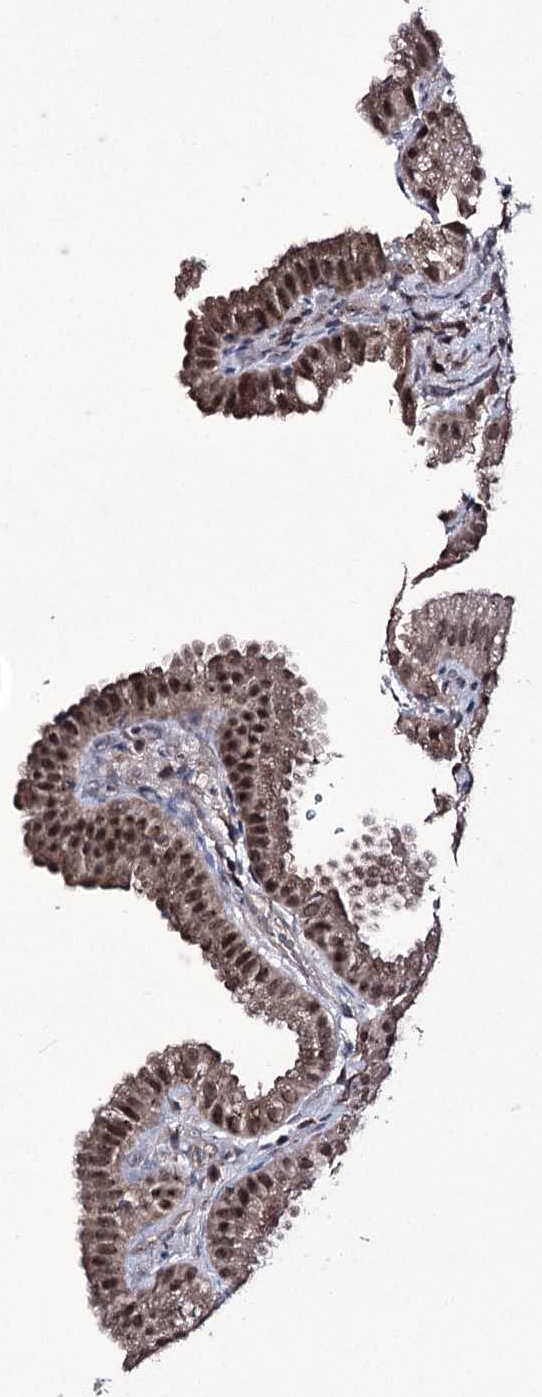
{"staining": {"intensity": "moderate", "quantity": ">75%", "location": "nuclear"}, "tissue": "gallbladder", "cell_type": "Glandular cells", "image_type": "normal", "snomed": [{"axis": "morphology", "description": "Normal tissue, NOS"}, {"axis": "topography", "description": "Gallbladder"}], "caption": "Gallbladder stained for a protein (brown) displays moderate nuclear positive staining in about >75% of glandular cells.", "gene": "VGLL4", "patient": {"sex": "female", "age": 30}}